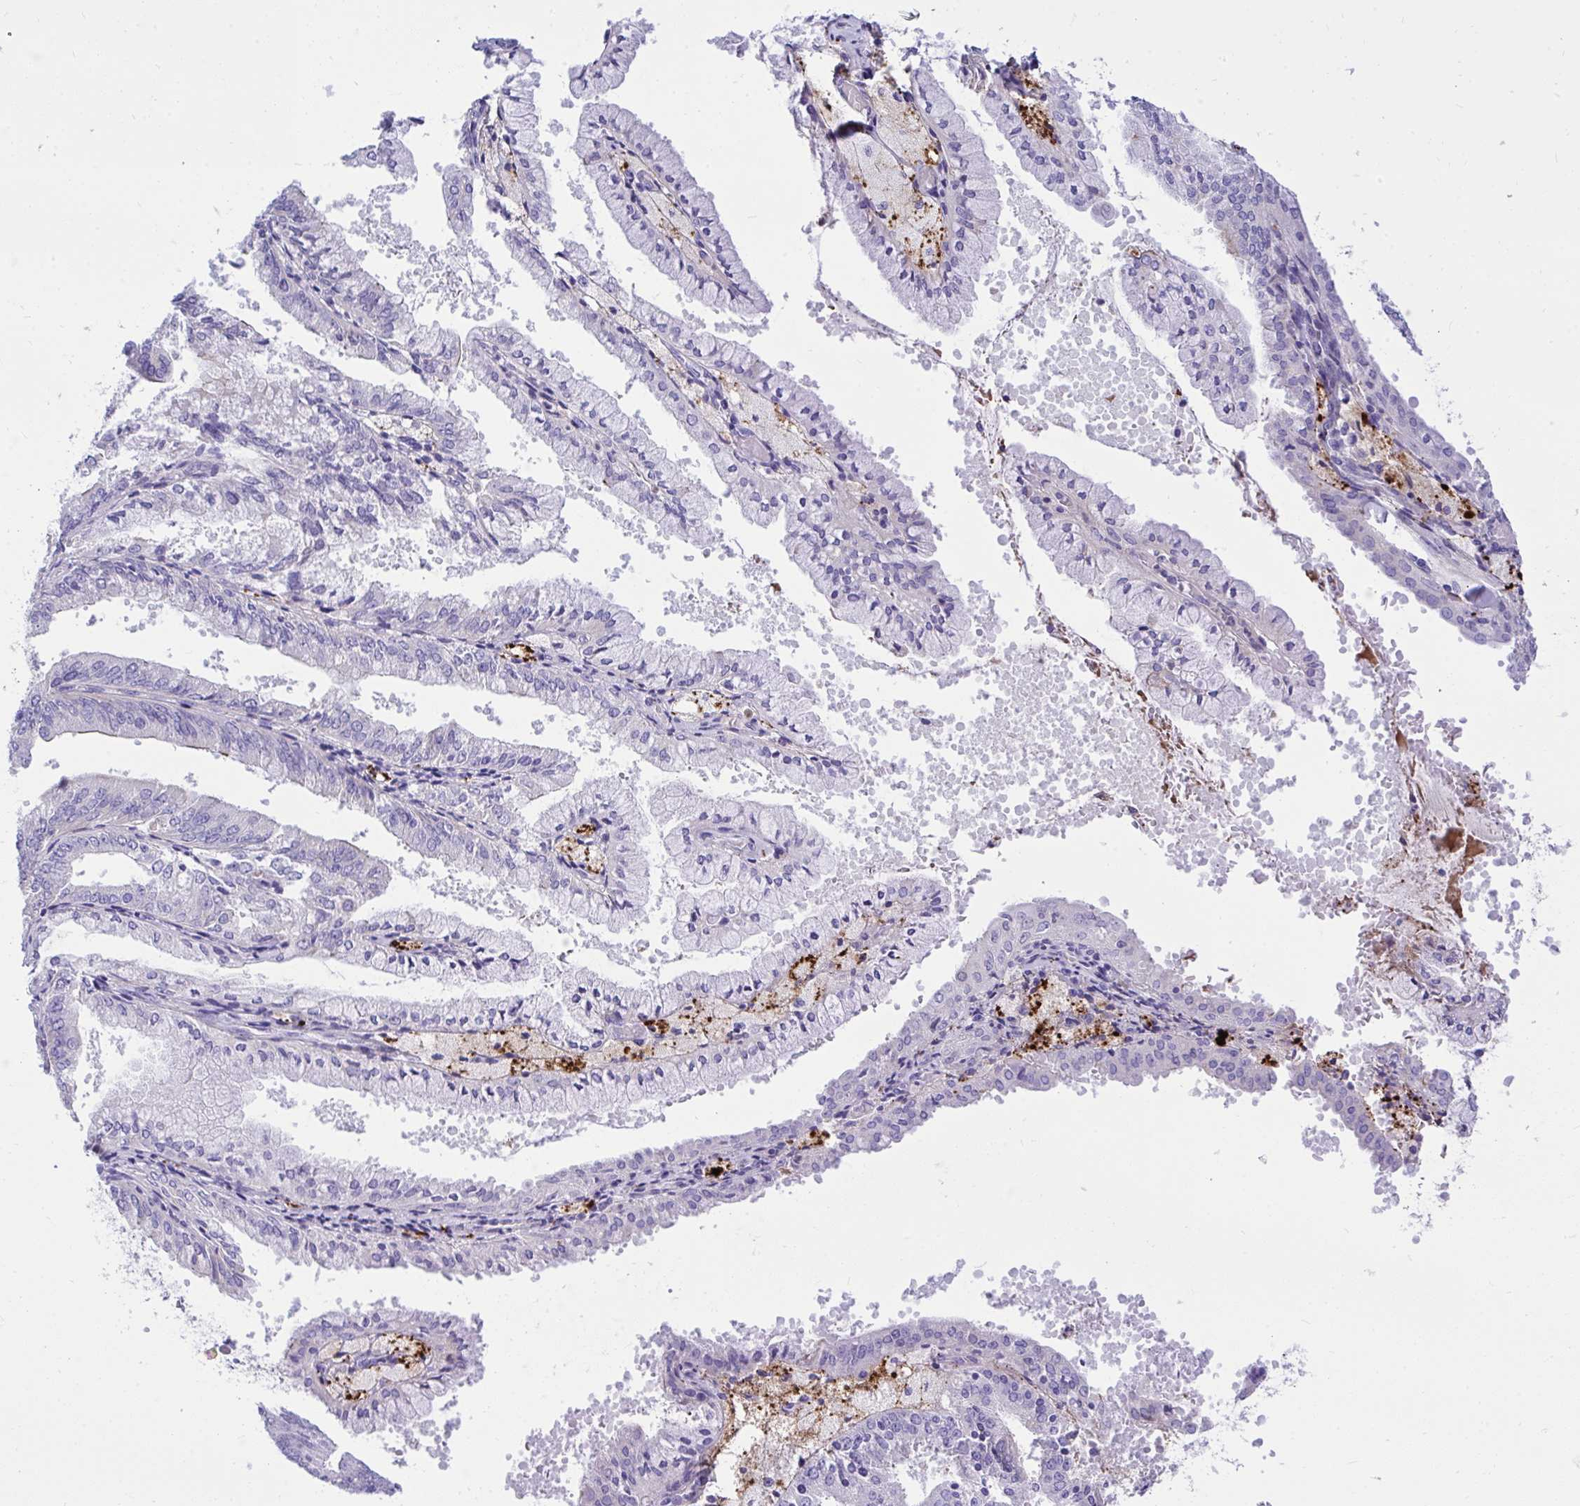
{"staining": {"intensity": "negative", "quantity": "none", "location": "none"}, "tissue": "endometrial cancer", "cell_type": "Tumor cells", "image_type": "cancer", "snomed": [{"axis": "morphology", "description": "Adenocarcinoma, NOS"}, {"axis": "topography", "description": "Endometrium"}], "caption": "Immunohistochemistry micrograph of neoplastic tissue: human endometrial cancer stained with DAB shows no significant protein positivity in tumor cells.", "gene": "HRG", "patient": {"sex": "female", "age": 63}}